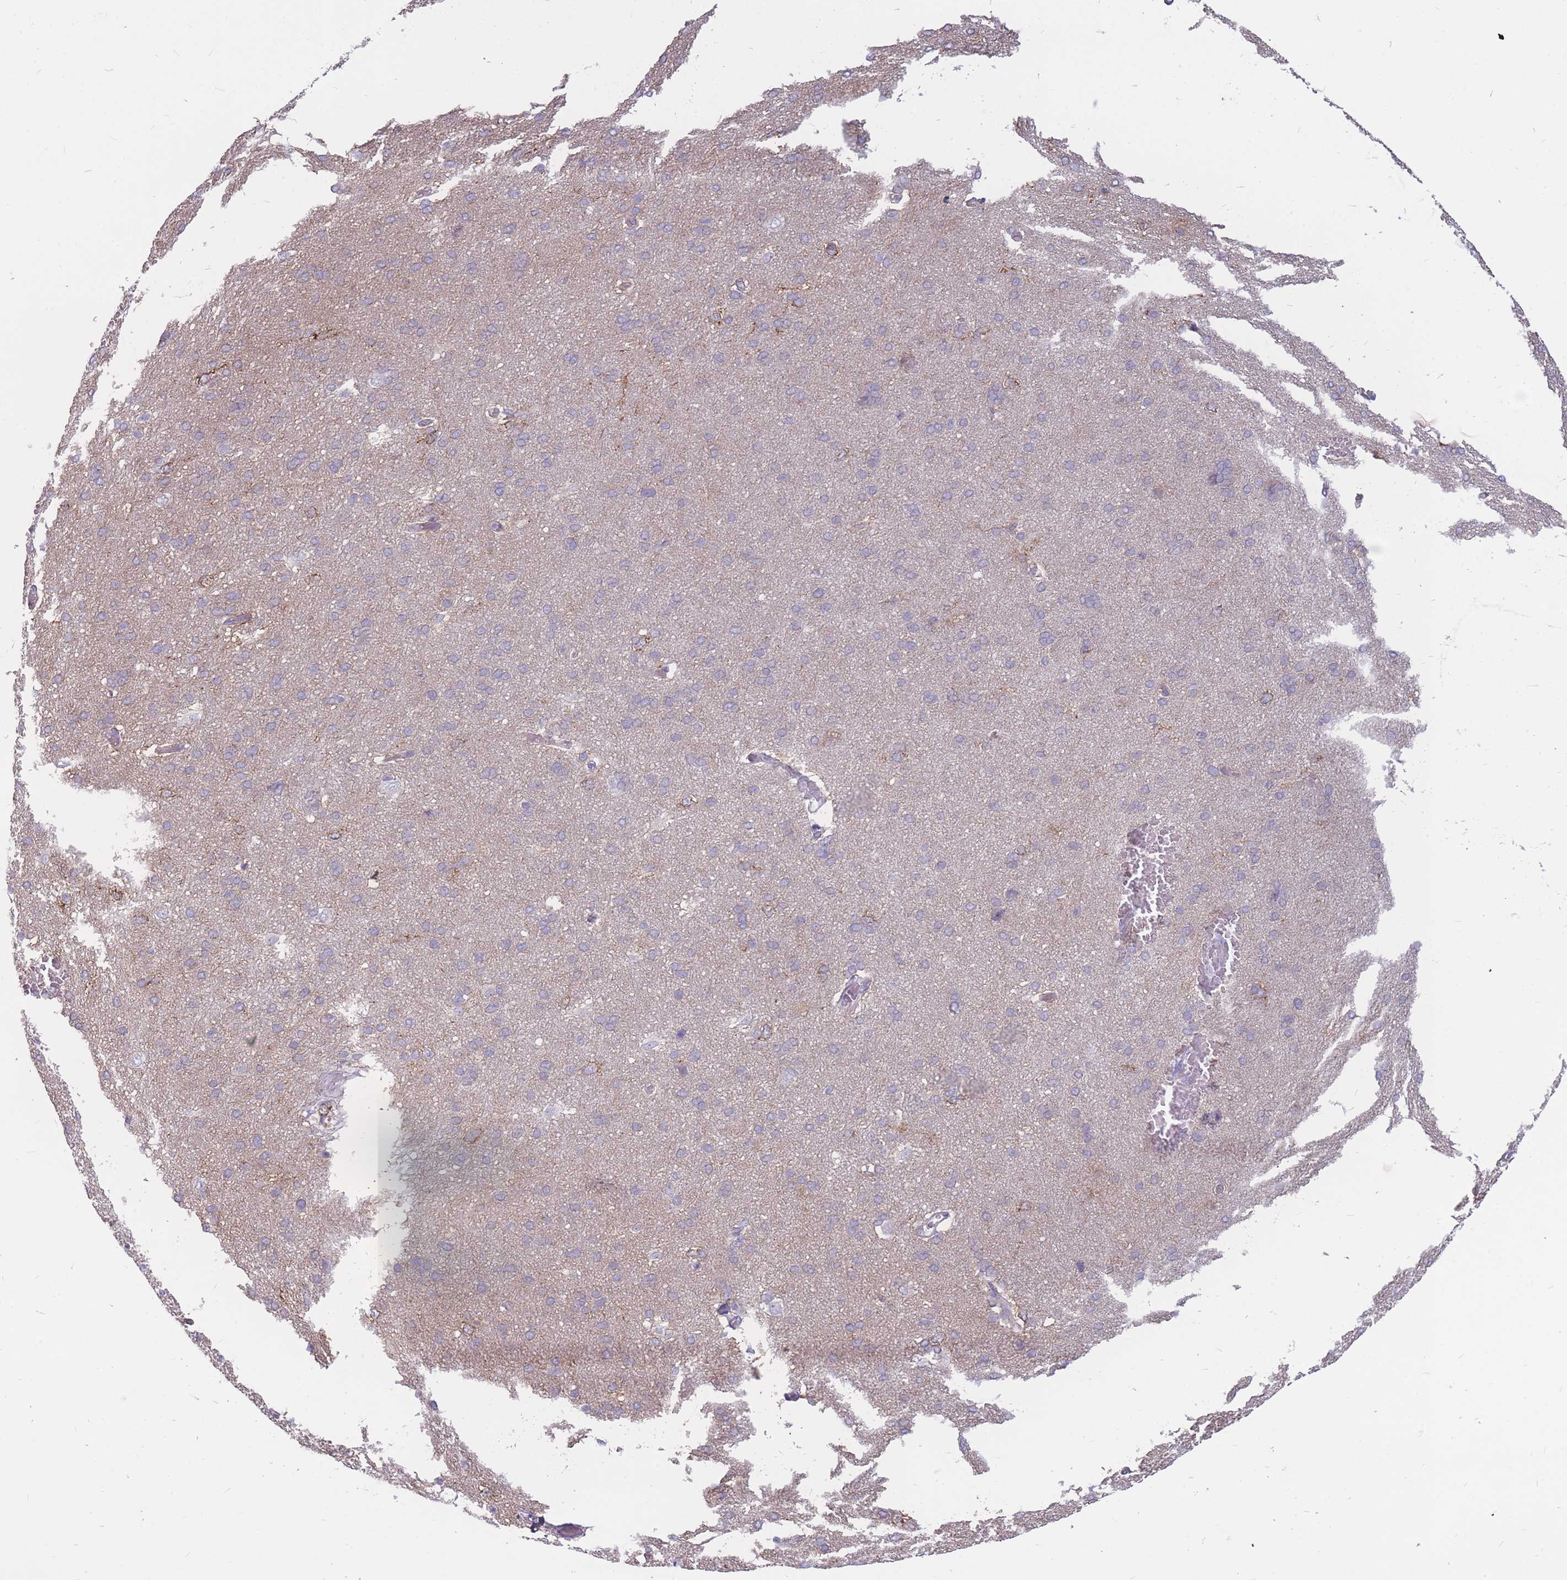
{"staining": {"intensity": "weak", "quantity": ">75%", "location": "cytoplasmic/membranous"}, "tissue": "cerebral cortex", "cell_type": "Endothelial cells", "image_type": "normal", "snomed": [{"axis": "morphology", "description": "Normal tissue, NOS"}, {"axis": "topography", "description": "Cerebral cortex"}], "caption": "DAB immunohistochemical staining of normal cerebral cortex exhibits weak cytoplasmic/membranous protein expression in about >75% of endothelial cells.", "gene": "GNA11", "patient": {"sex": "male", "age": 62}}